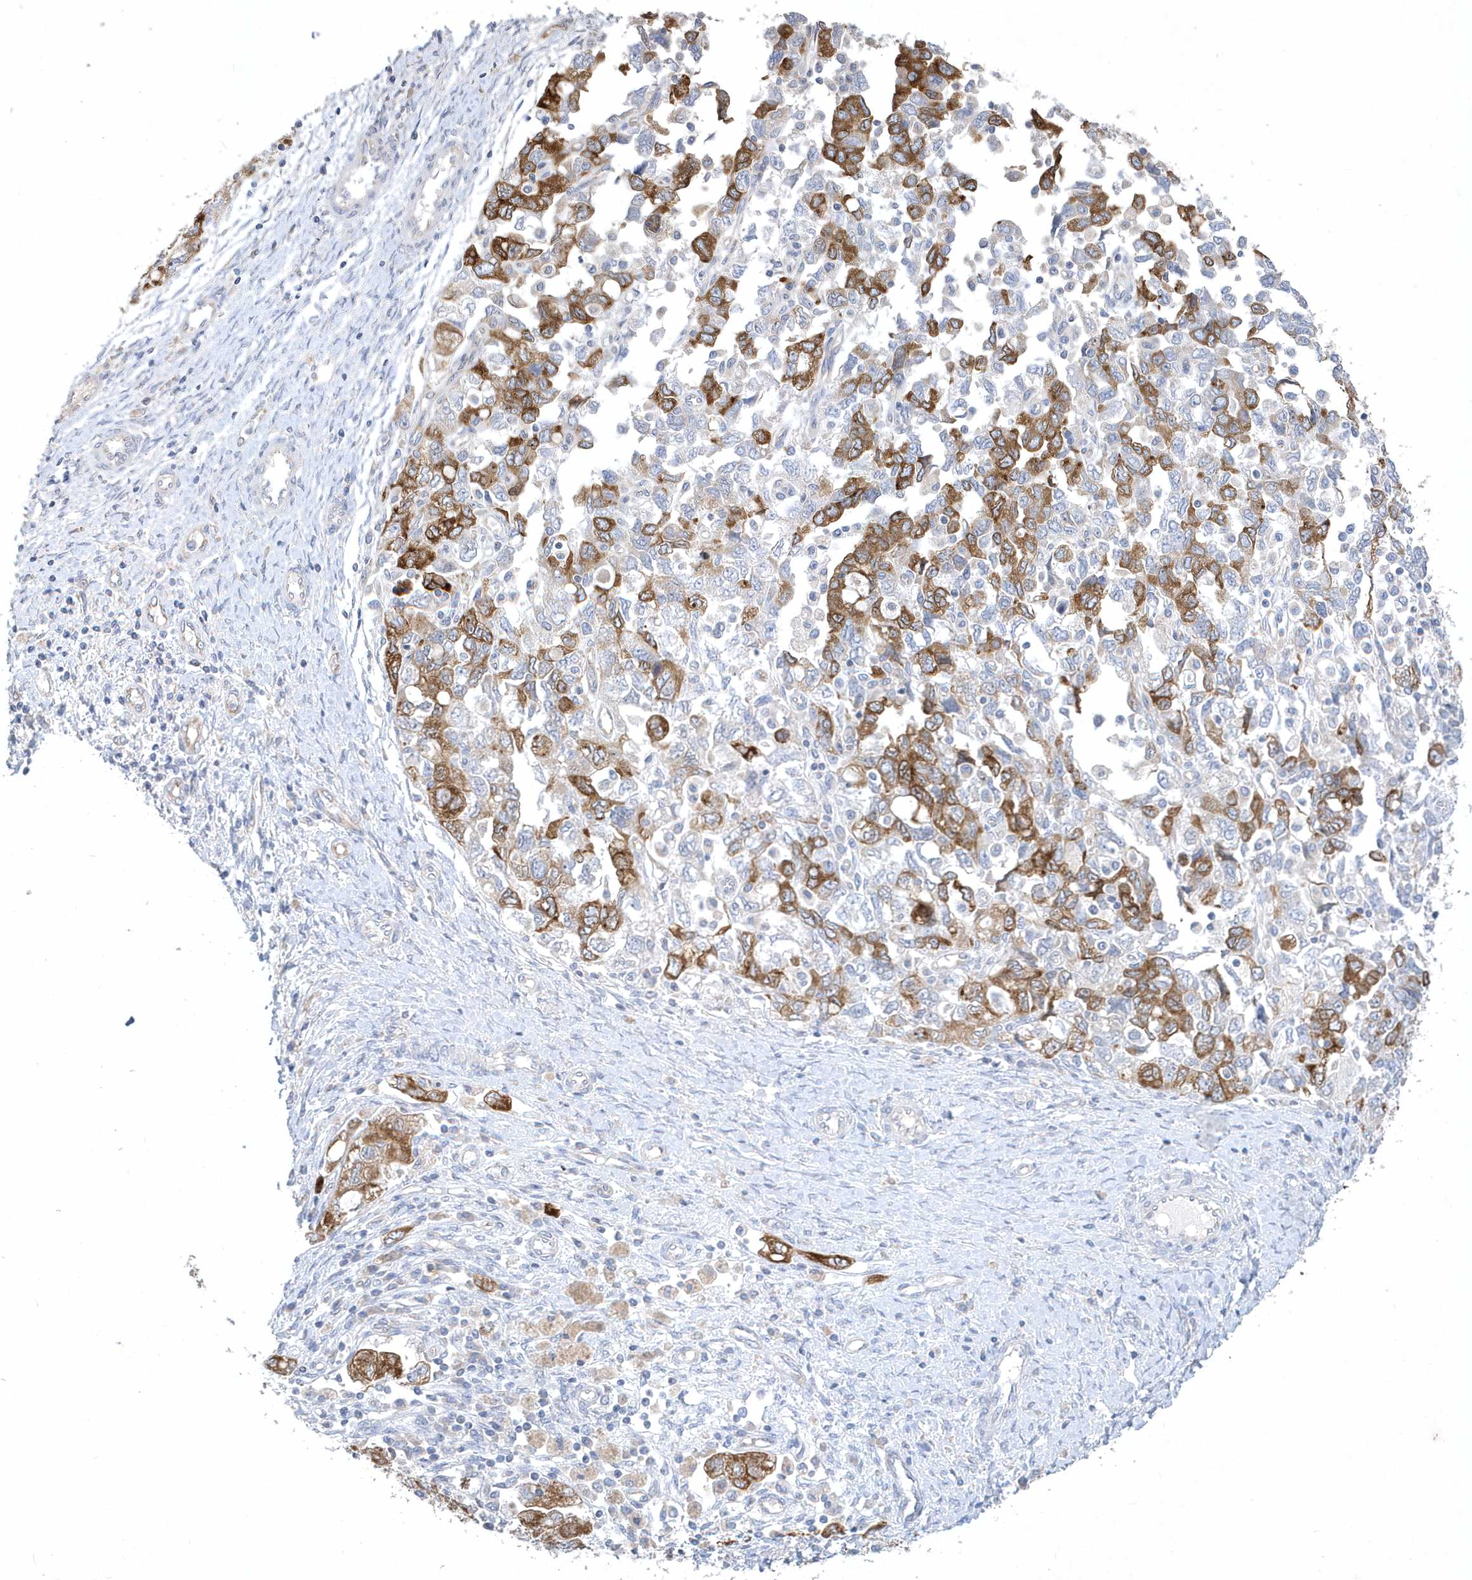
{"staining": {"intensity": "moderate", "quantity": "25%-75%", "location": "cytoplasmic/membranous"}, "tissue": "ovarian cancer", "cell_type": "Tumor cells", "image_type": "cancer", "snomed": [{"axis": "morphology", "description": "Carcinoma, NOS"}, {"axis": "morphology", "description": "Cystadenocarcinoma, serous, NOS"}, {"axis": "topography", "description": "Ovary"}], "caption": "Brown immunohistochemical staining in serous cystadenocarcinoma (ovarian) demonstrates moderate cytoplasmic/membranous expression in approximately 25%-75% of tumor cells. (DAB (3,3'-diaminobenzidine) IHC with brightfield microscopy, high magnification).", "gene": "DGAT1", "patient": {"sex": "female", "age": 69}}